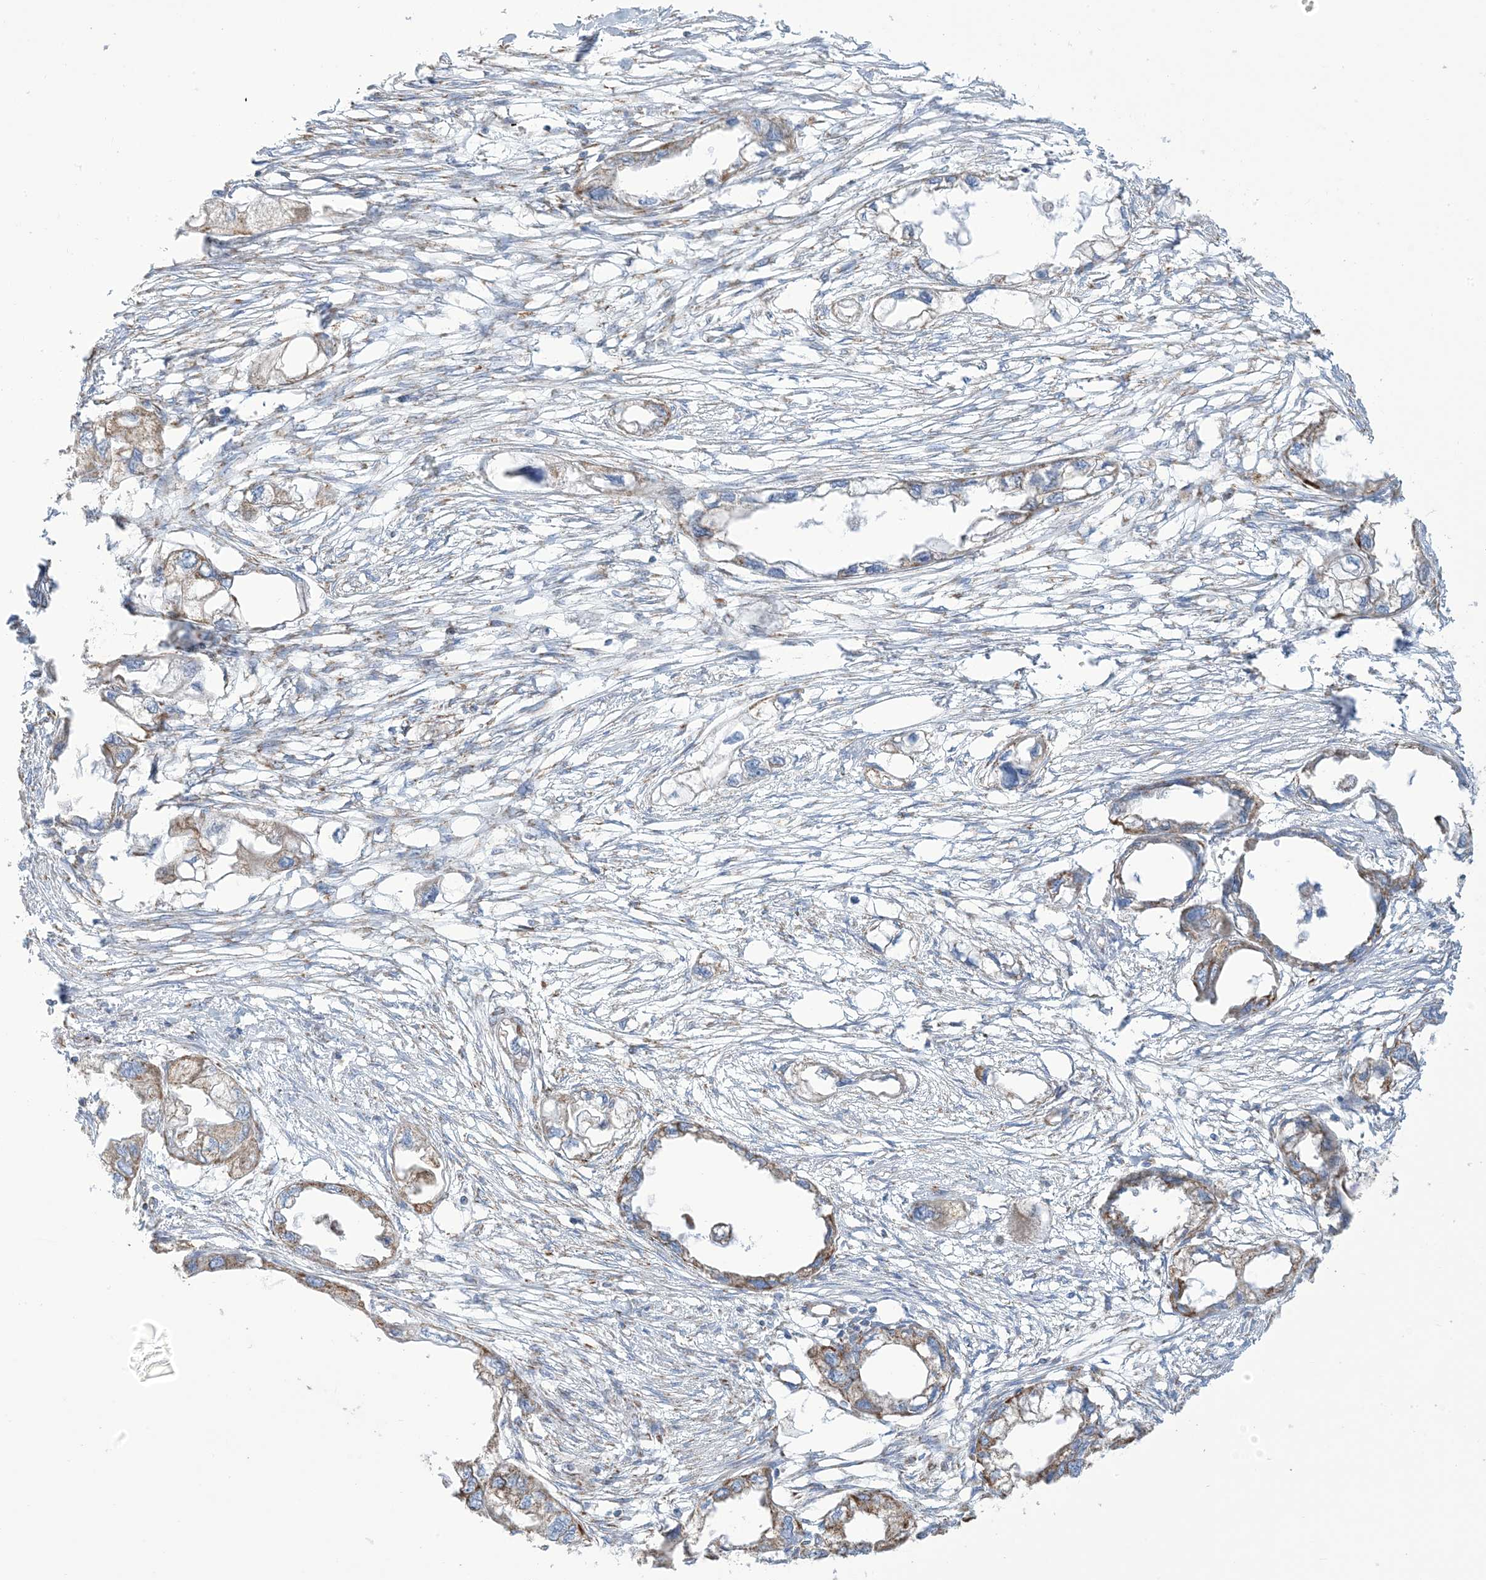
{"staining": {"intensity": "moderate", "quantity": ">75%", "location": "cytoplasmic/membranous"}, "tissue": "endometrial cancer", "cell_type": "Tumor cells", "image_type": "cancer", "snomed": [{"axis": "morphology", "description": "Adenocarcinoma, NOS"}, {"axis": "morphology", "description": "Adenocarcinoma, metastatic, NOS"}, {"axis": "topography", "description": "Adipose tissue"}, {"axis": "topography", "description": "Endometrium"}], "caption": "DAB immunohistochemical staining of human endometrial cancer shows moderate cytoplasmic/membranous protein positivity in approximately >75% of tumor cells.", "gene": "SAMM50", "patient": {"sex": "female", "age": 67}}